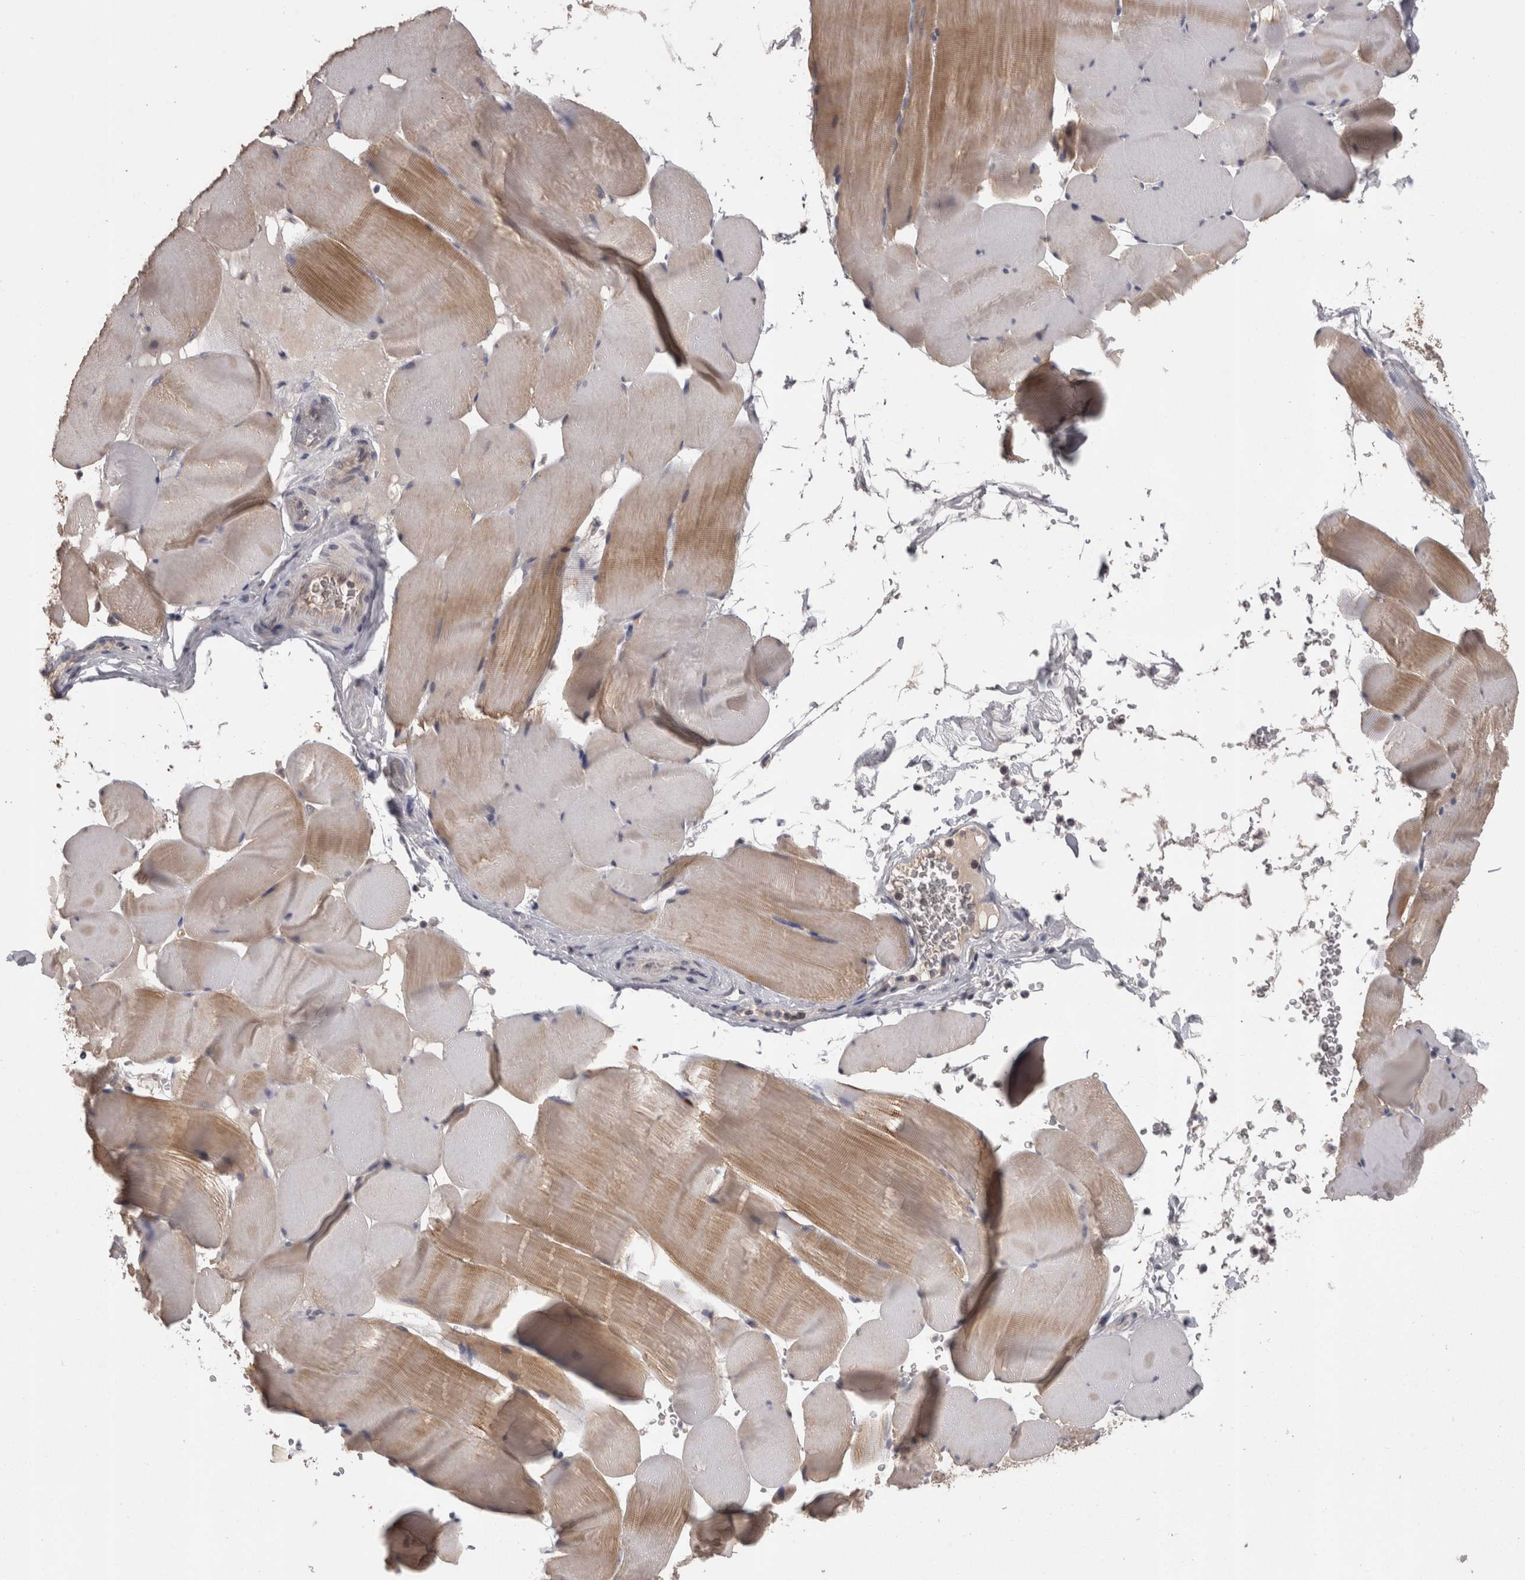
{"staining": {"intensity": "moderate", "quantity": "25%-75%", "location": "cytoplasmic/membranous"}, "tissue": "skeletal muscle", "cell_type": "Myocytes", "image_type": "normal", "snomed": [{"axis": "morphology", "description": "Normal tissue, NOS"}, {"axis": "topography", "description": "Skeletal muscle"}], "caption": "This histopathology image displays IHC staining of normal skeletal muscle, with medium moderate cytoplasmic/membranous expression in approximately 25%-75% of myocytes.", "gene": "PON3", "patient": {"sex": "male", "age": 62}}